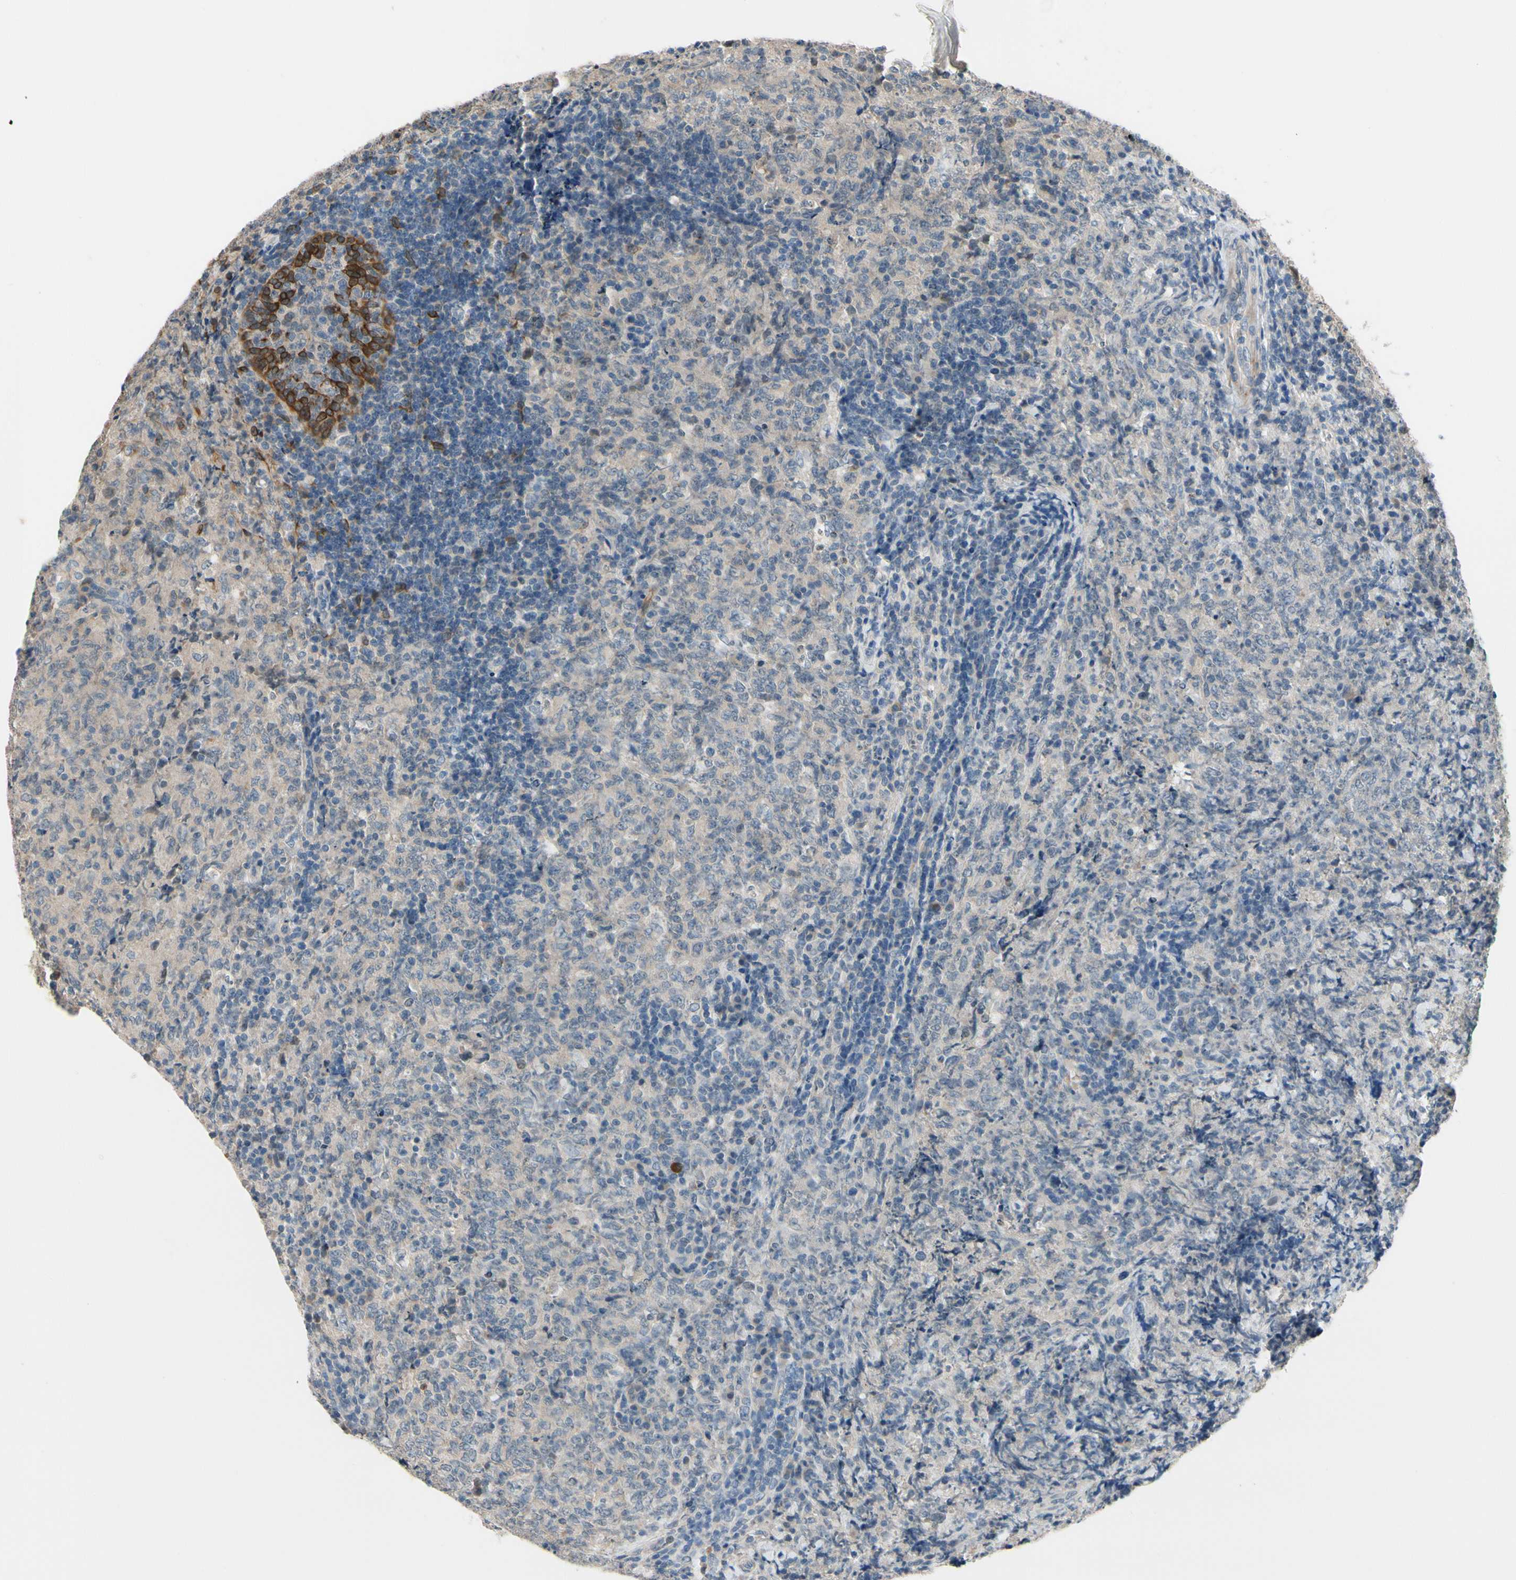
{"staining": {"intensity": "negative", "quantity": "none", "location": "none"}, "tissue": "lymphoma", "cell_type": "Tumor cells", "image_type": "cancer", "snomed": [{"axis": "morphology", "description": "Malignant lymphoma, non-Hodgkin's type, High grade"}, {"axis": "topography", "description": "Tonsil"}], "caption": "A high-resolution histopathology image shows immunohistochemistry staining of high-grade malignant lymphoma, non-Hodgkin's type, which reveals no significant expression in tumor cells.", "gene": "SLC27A6", "patient": {"sex": "female", "age": 36}}